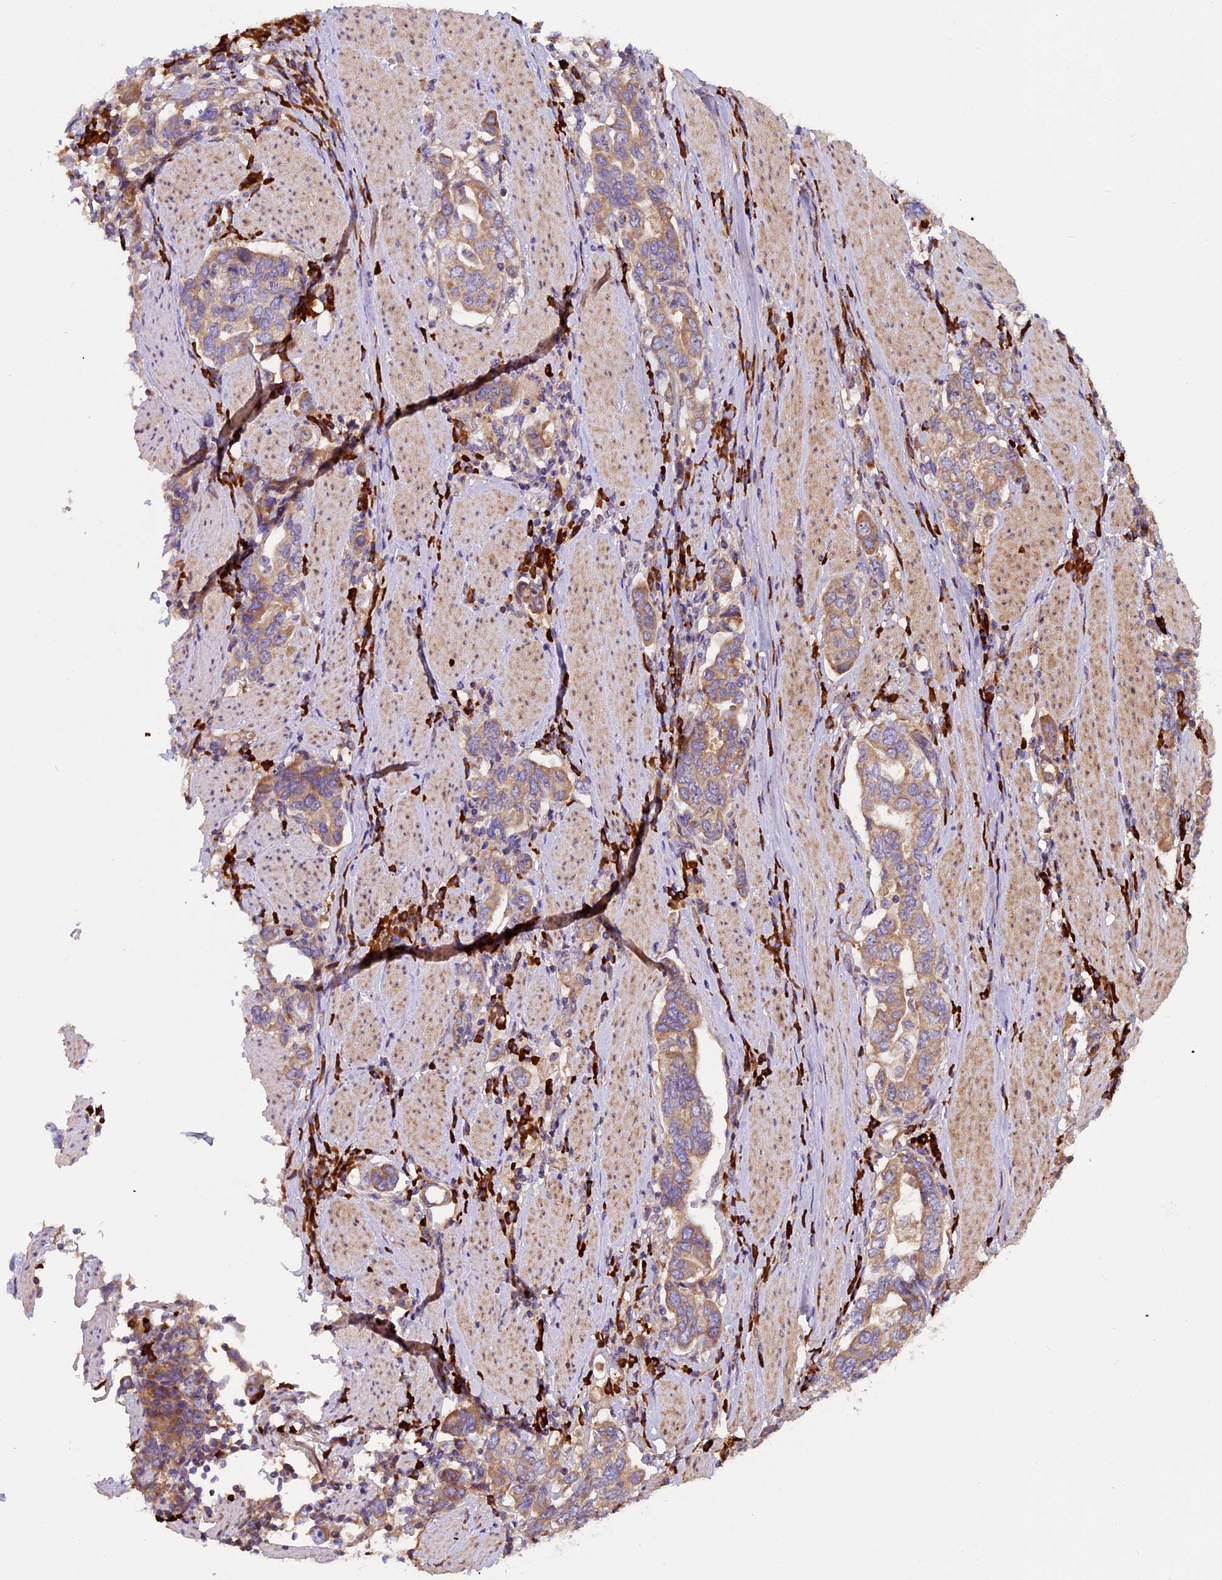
{"staining": {"intensity": "moderate", "quantity": ">75%", "location": "cytoplasmic/membranous"}, "tissue": "stomach cancer", "cell_type": "Tumor cells", "image_type": "cancer", "snomed": [{"axis": "morphology", "description": "Adenocarcinoma, NOS"}, {"axis": "topography", "description": "Stomach, upper"}, {"axis": "topography", "description": "Stomach"}], "caption": "Protein staining demonstrates moderate cytoplasmic/membranous staining in about >75% of tumor cells in adenocarcinoma (stomach). The protein of interest is stained brown, and the nuclei are stained in blue (DAB (3,3'-diaminobenzidine) IHC with brightfield microscopy, high magnification).", "gene": "FRY", "patient": {"sex": "male", "age": 62}}